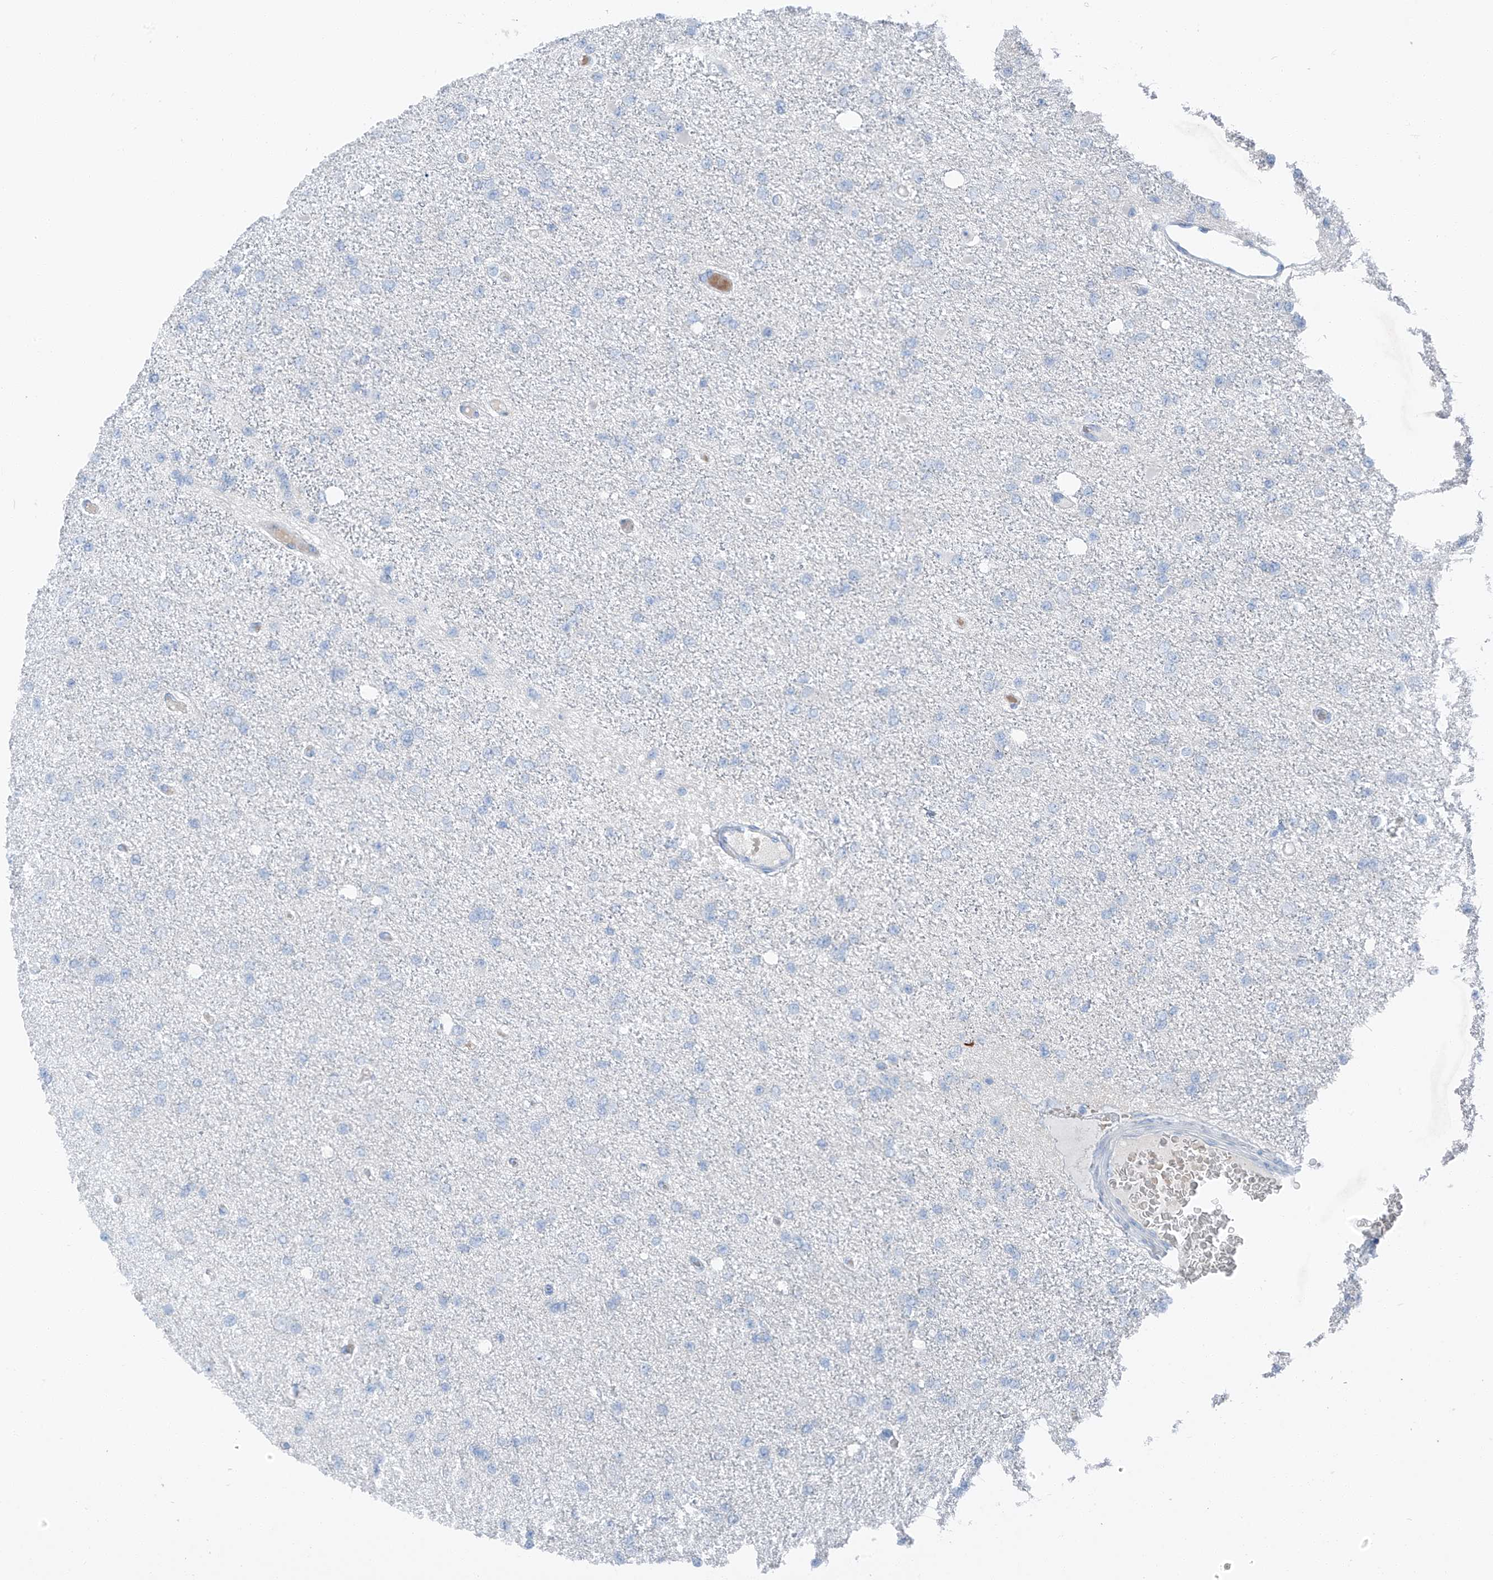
{"staining": {"intensity": "negative", "quantity": "none", "location": "none"}, "tissue": "glioma", "cell_type": "Tumor cells", "image_type": "cancer", "snomed": [{"axis": "morphology", "description": "Glioma, malignant, Low grade"}, {"axis": "topography", "description": "Brain"}], "caption": "This is an immunohistochemistry micrograph of glioma. There is no staining in tumor cells.", "gene": "CHMP2B", "patient": {"sex": "female", "age": 22}}